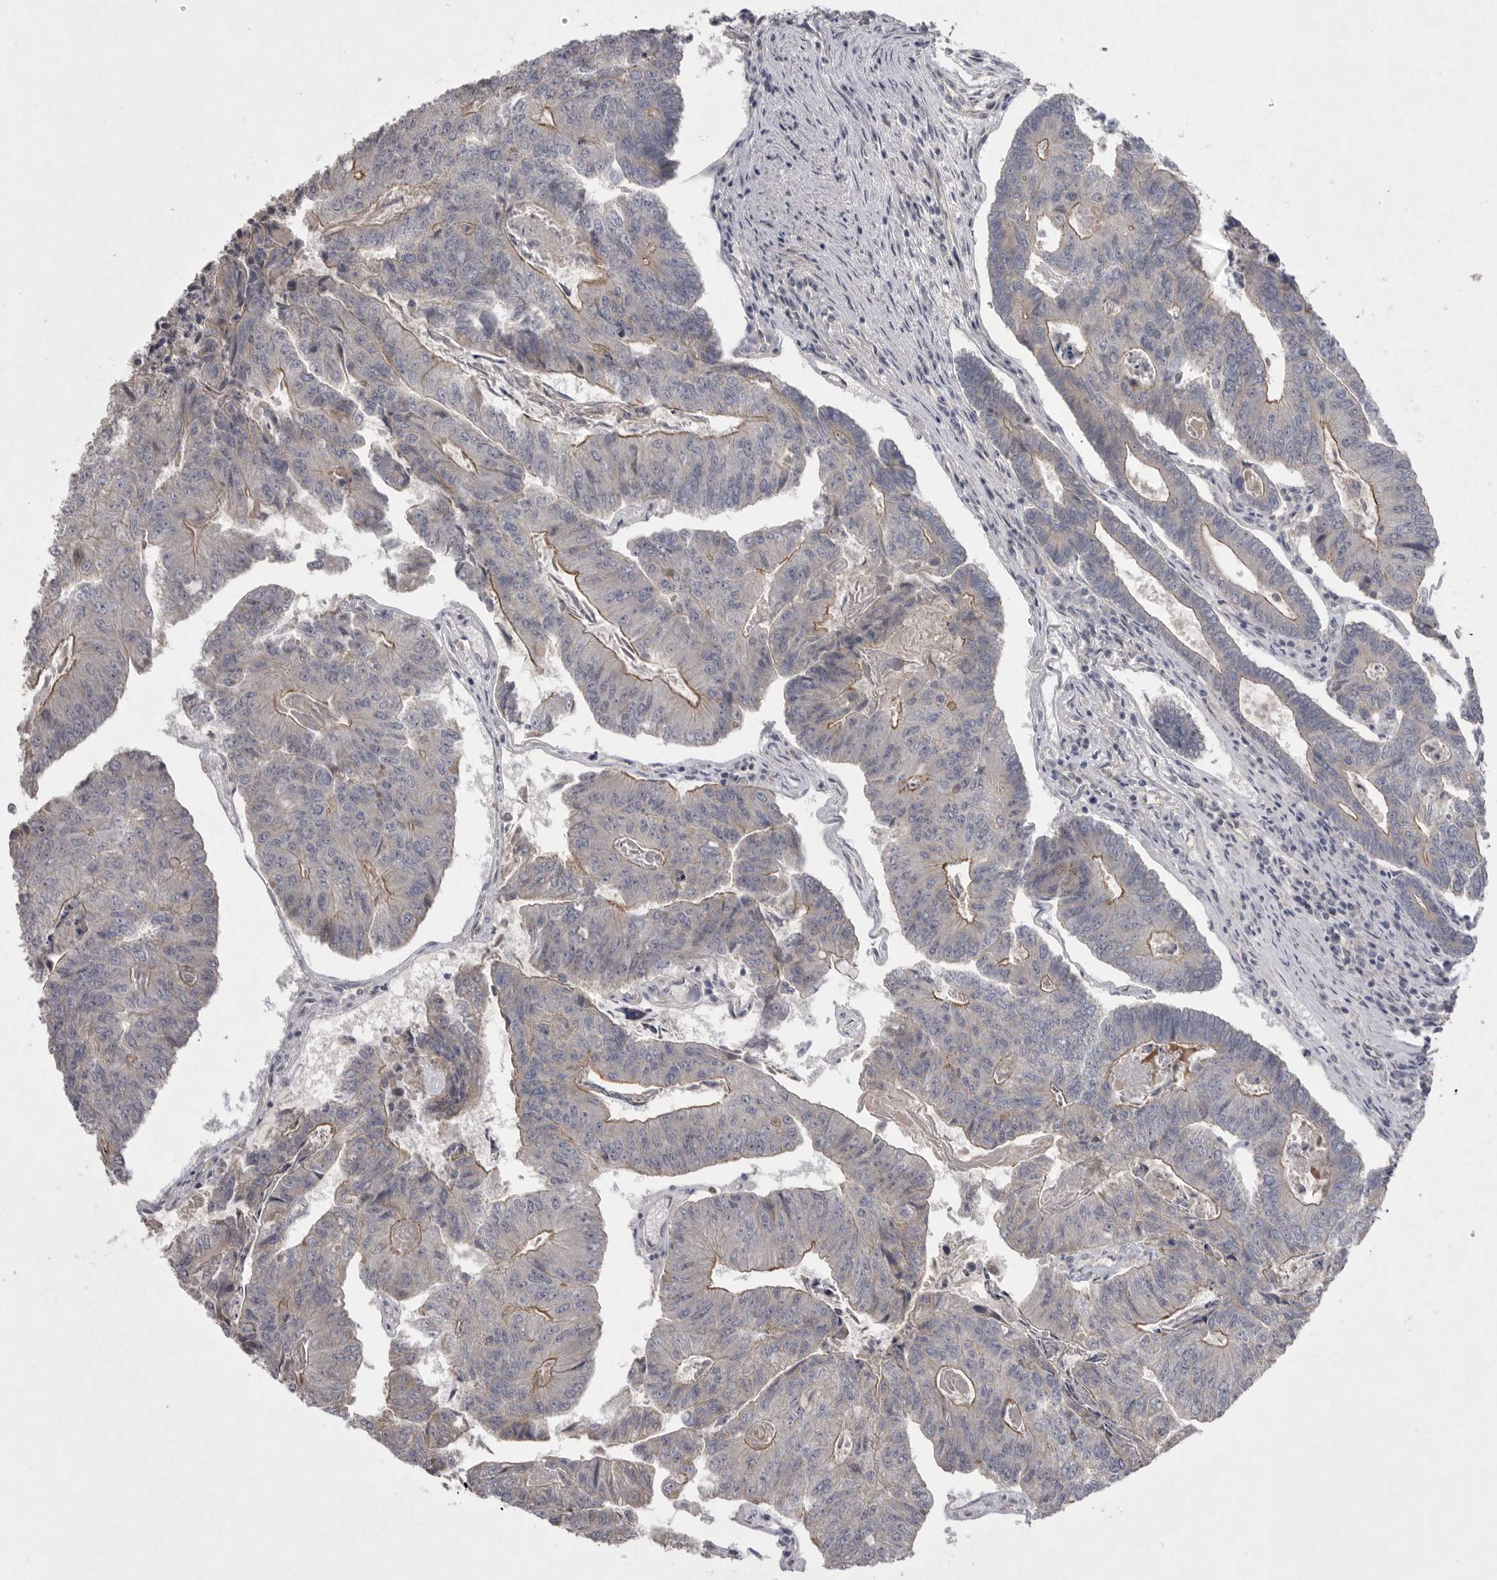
{"staining": {"intensity": "weak", "quantity": "<25%", "location": "cytoplasmic/membranous"}, "tissue": "colorectal cancer", "cell_type": "Tumor cells", "image_type": "cancer", "snomed": [{"axis": "morphology", "description": "Adenocarcinoma, NOS"}, {"axis": "topography", "description": "Colon"}], "caption": "DAB (3,3'-diaminobenzidine) immunohistochemical staining of colorectal adenocarcinoma shows no significant staining in tumor cells.", "gene": "VANGL2", "patient": {"sex": "female", "age": 67}}